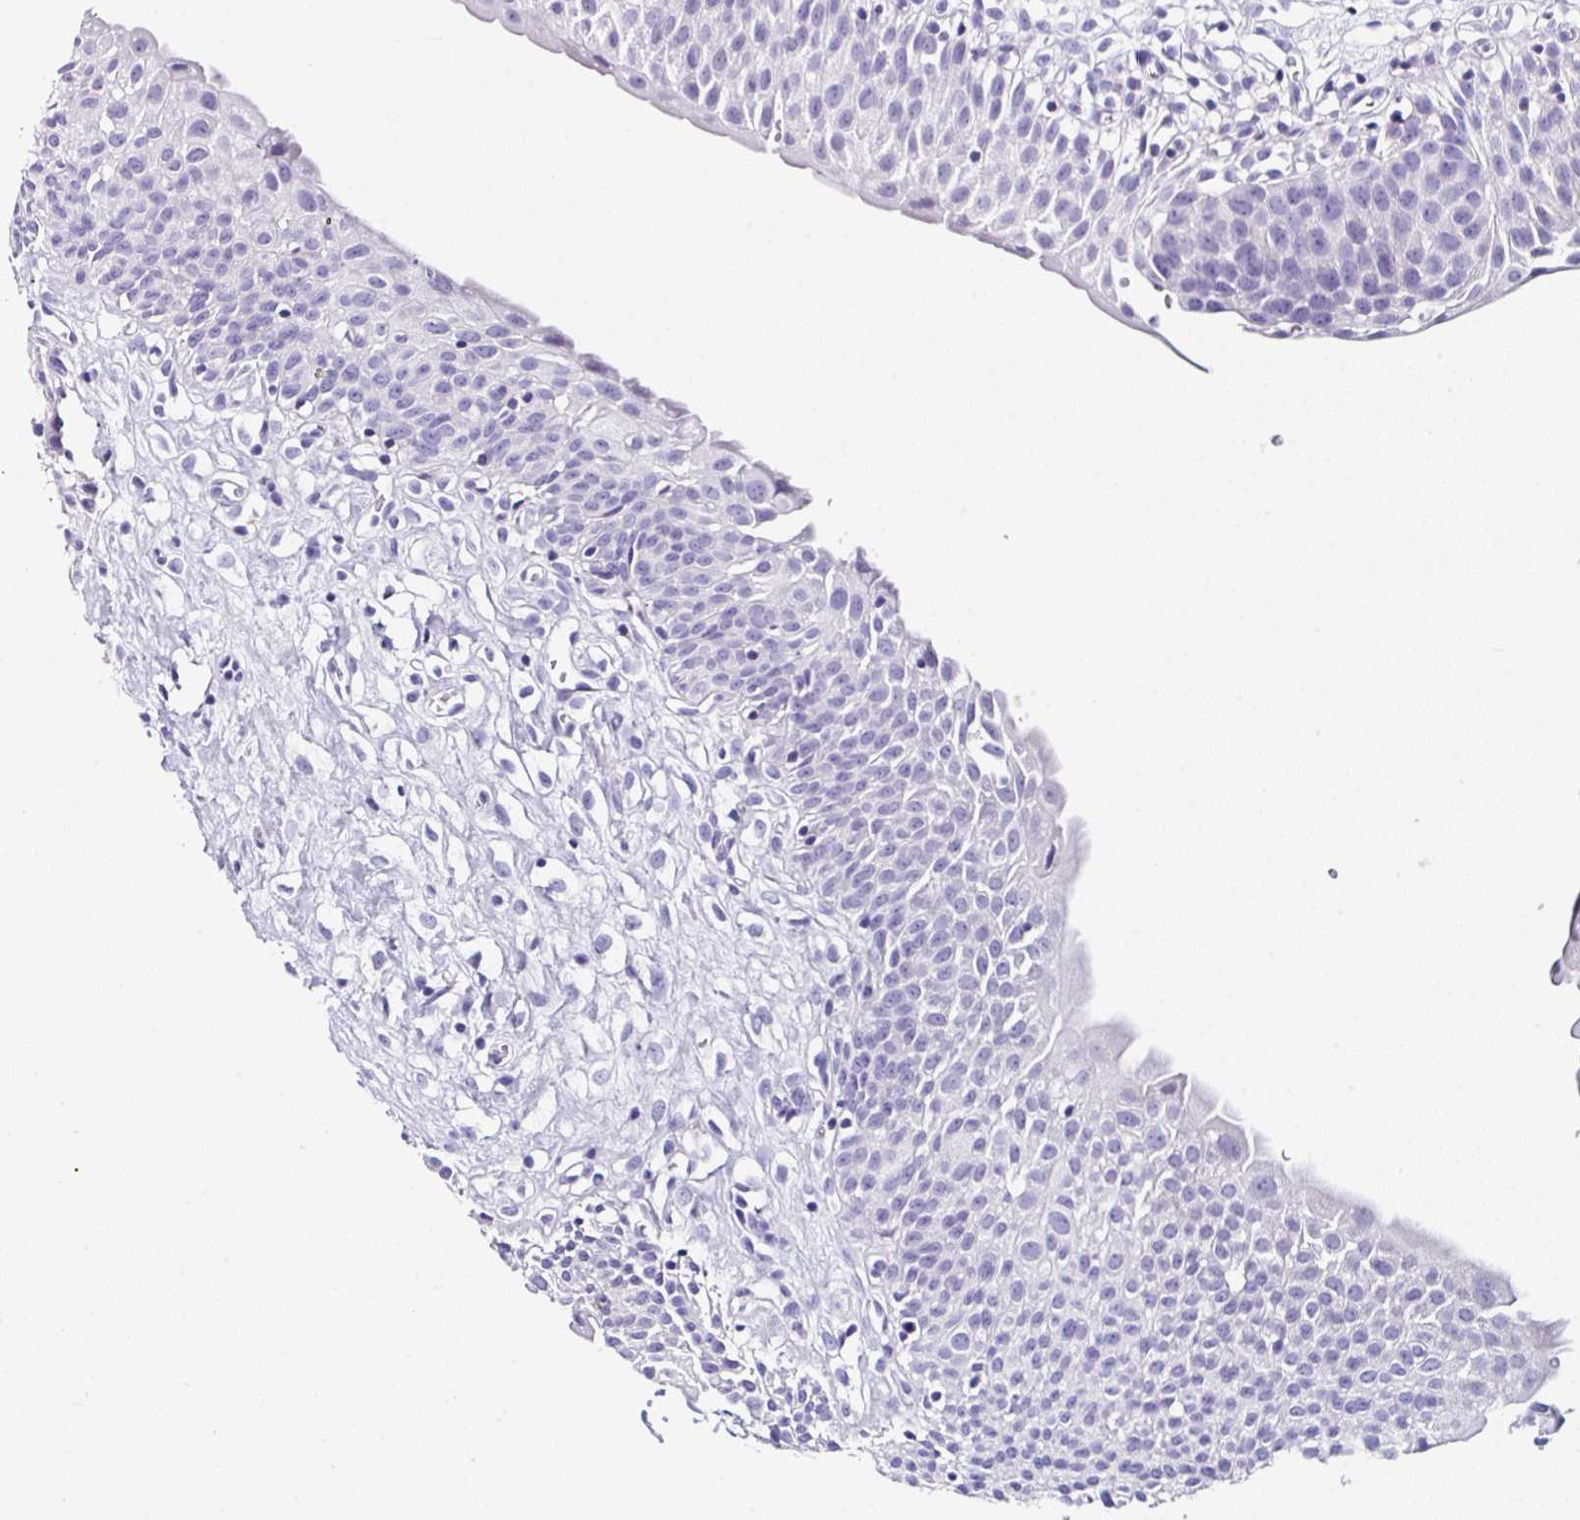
{"staining": {"intensity": "negative", "quantity": "none", "location": "none"}, "tissue": "urinary bladder", "cell_type": "Urothelial cells", "image_type": "normal", "snomed": [{"axis": "morphology", "description": "Normal tissue, NOS"}, {"axis": "topography", "description": "Urinary bladder"}], "caption": "DAB (3,3'-diaminobenzidine) immunohistochemical staining of normal urinary bladder demonstrates no significant staining in urothelial cells.", "gene": "UGT3A1", "patient": {"sex": "male", "age": 51}}